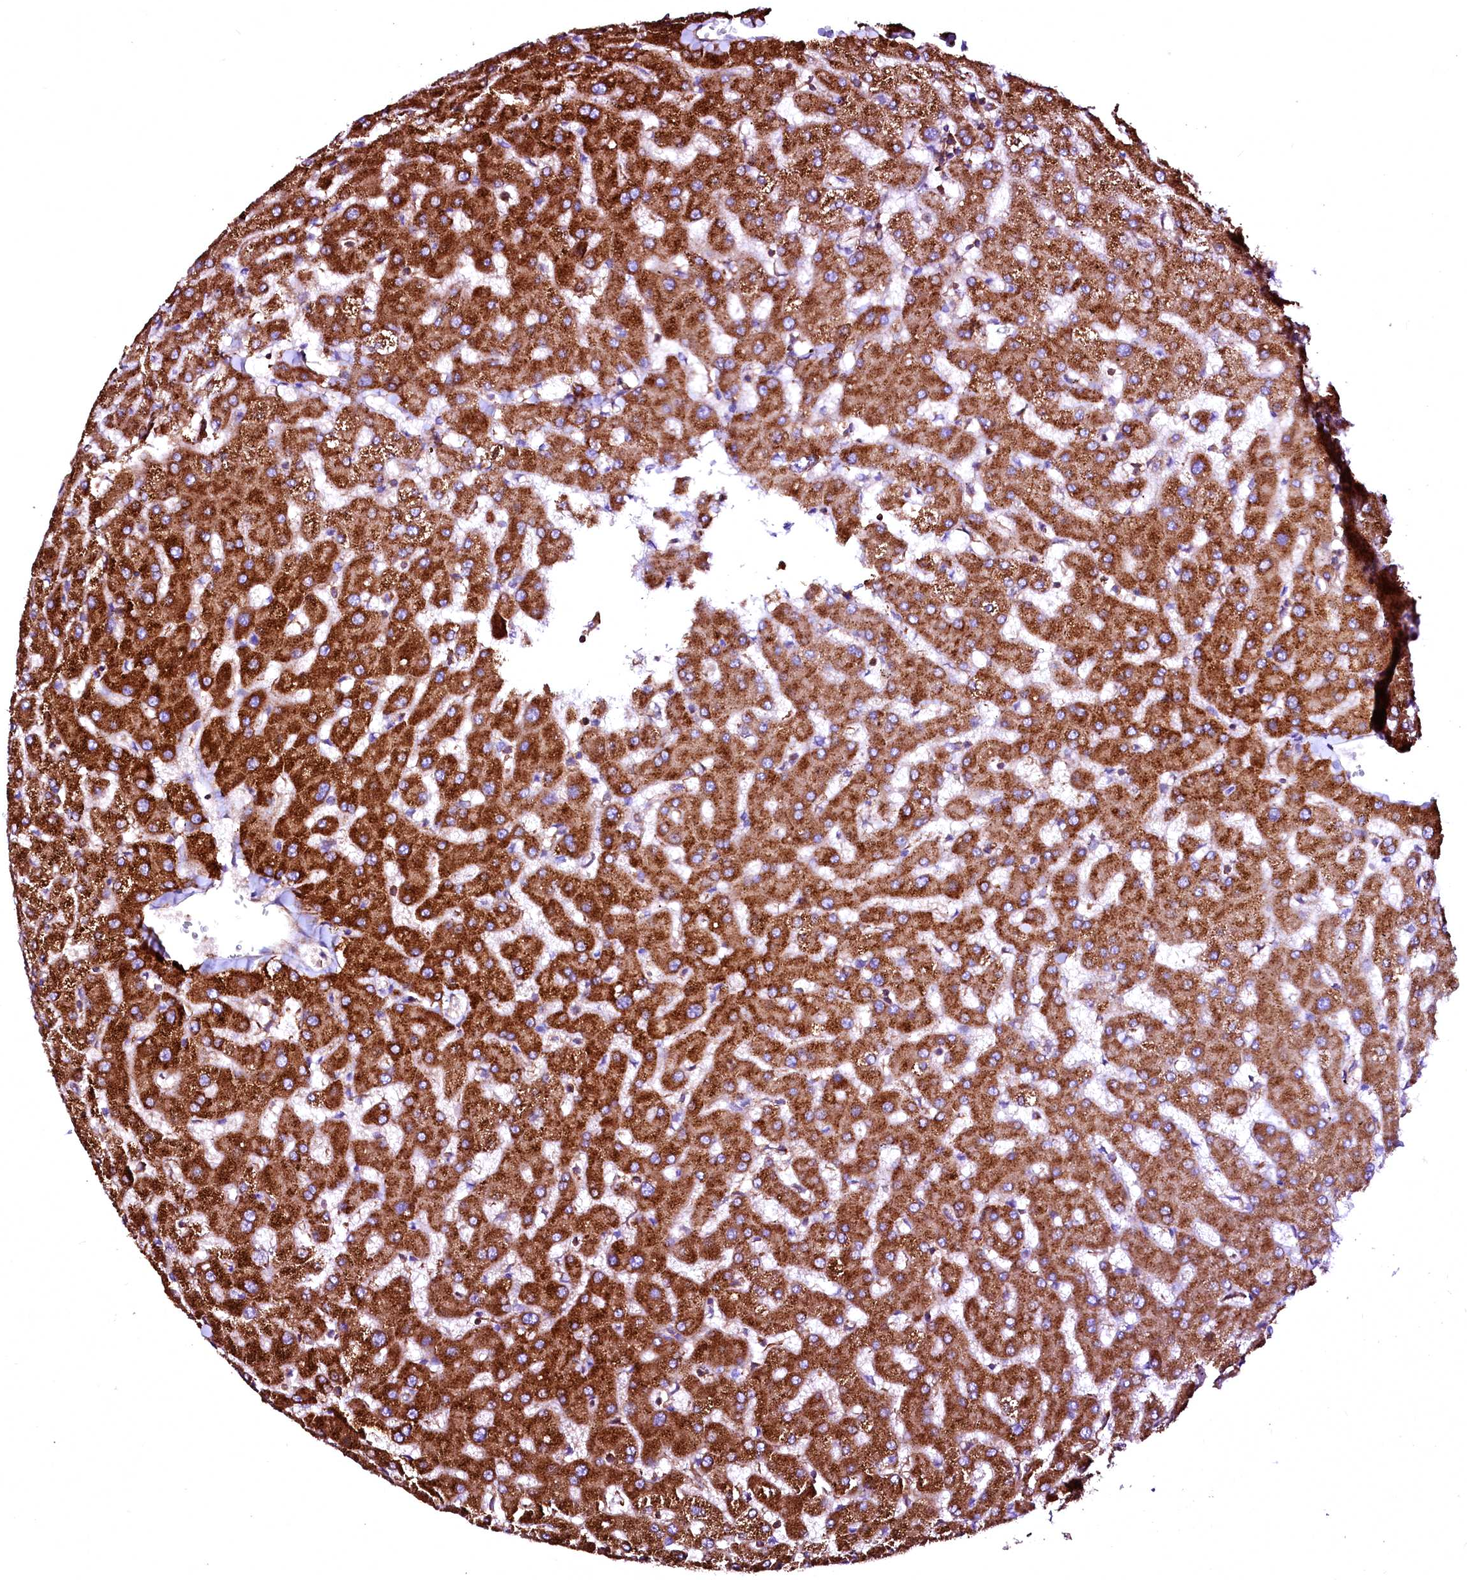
{"staining": {"intensity": "moderate", "quantity": ">75%", "location": "cytoplasmic/membranous"}, "tissue": "liver", "cell_type": "Cholangiocytes", "image_type": "normal", "snomed": [{"axis": "morphology", "description": "Normal tissue, NOS"}, {"axis": "topography", "description": "Liver"}], "caption": "IHC (DAB) staining of unremarkable human liver shows moderate cytoplasmic/membranous protein expression in about >75% of cholangiocytes. (Stains: DAB (3,3'-diaminobenzidine) in brown, nuclei in blue, Microscopy: brightfield microscopy at high magnification).", "gene": "GPR176", "patient": {"sex": "female", "age": 63}}